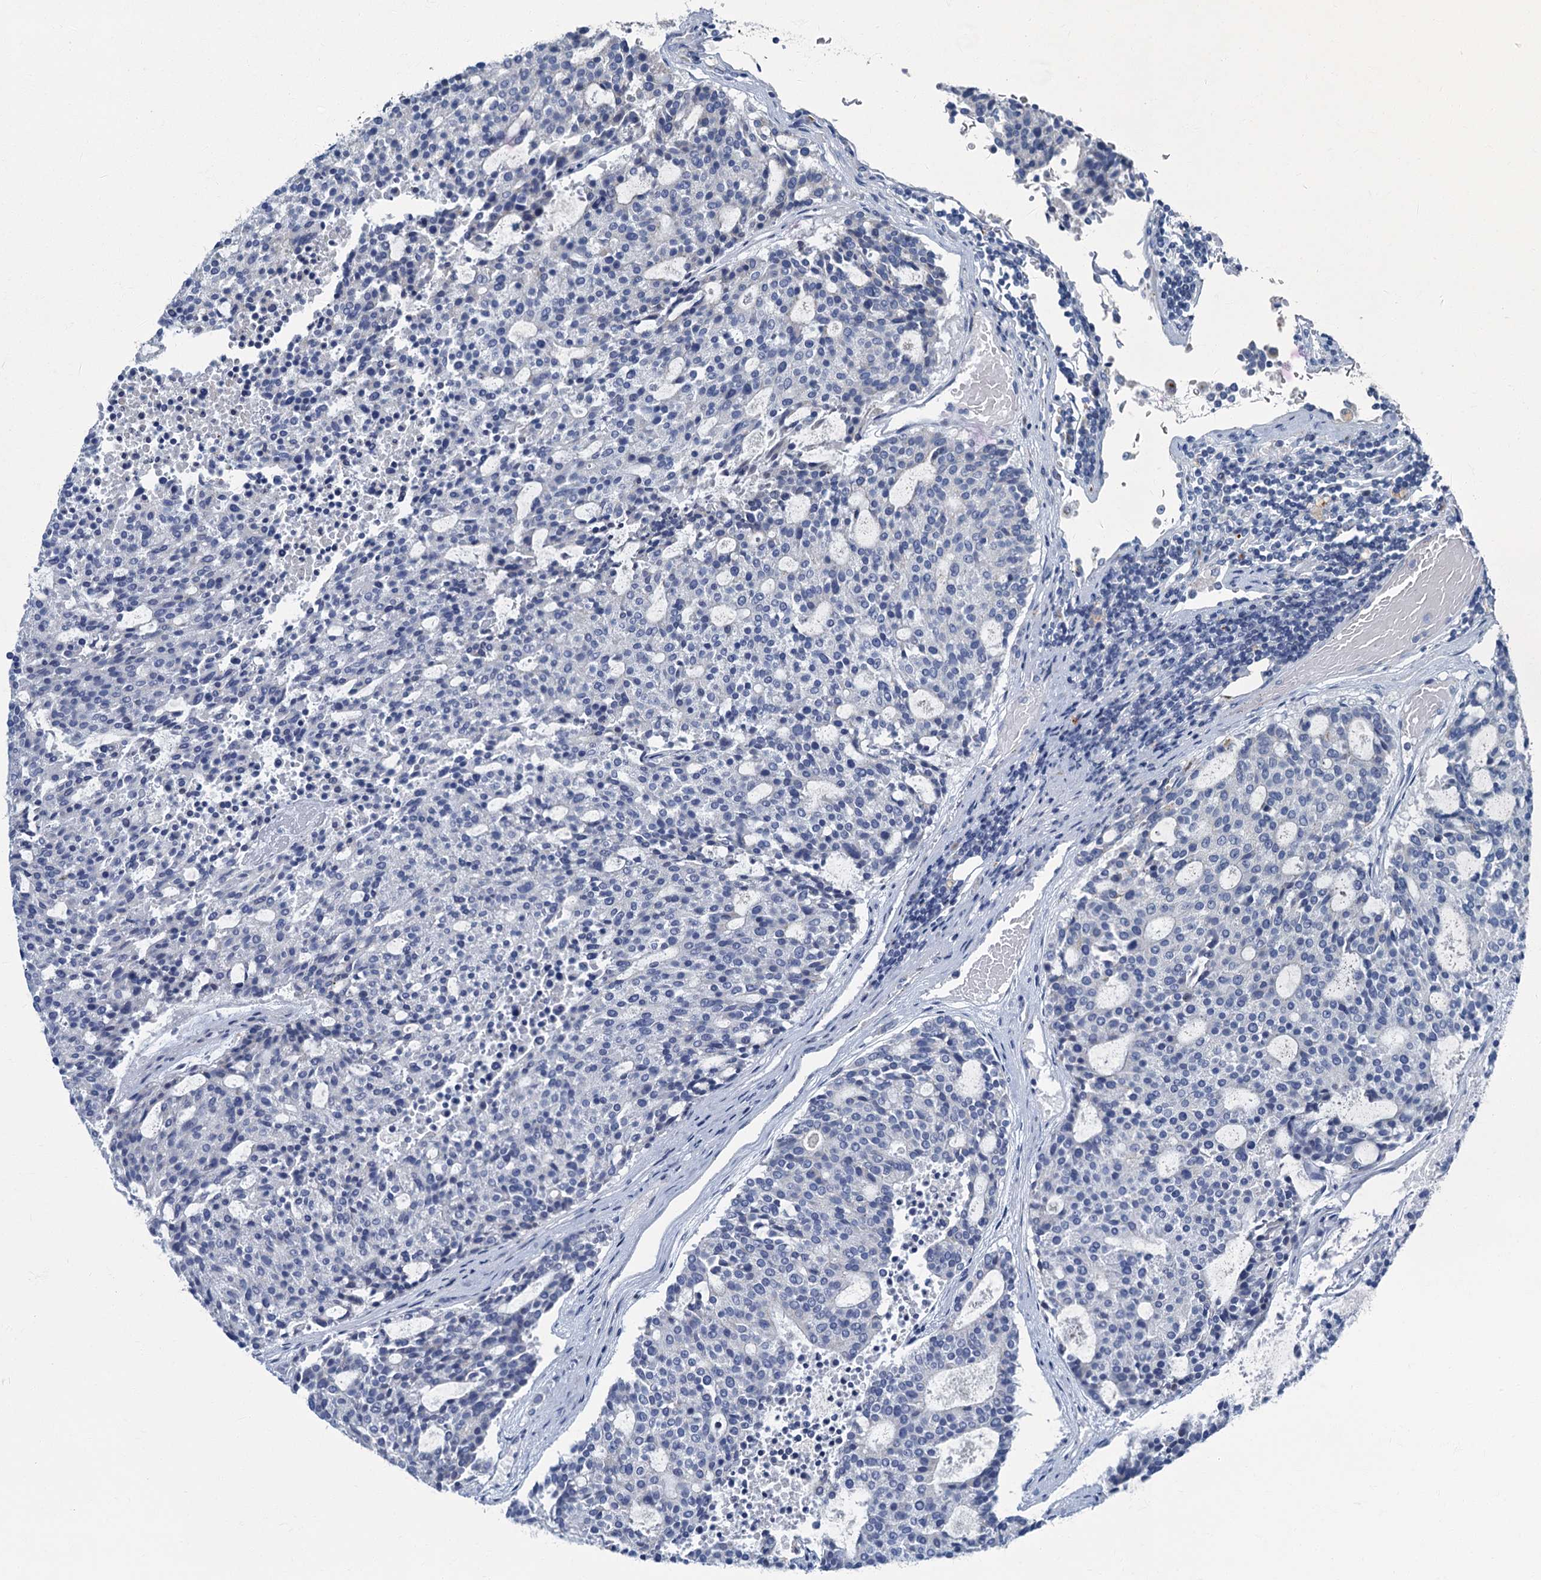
{"staining": {"intensity": "negative", "quantity": "none", "location": "none"}, "tissue": "carcinoid", "cell_type": "Tumor cells", "image_type": "cancer", "snomed": [{"axis": "morphology", "description": "Carcinoid, malignant, NOS"}, {"axis": "topography", "description": "Pancreas"}], "caption": "Tumor cells are negative for protein expression in human carcinoid.", "gene": "LYPD3", "patient": {"sex": "female", "age": 54}}